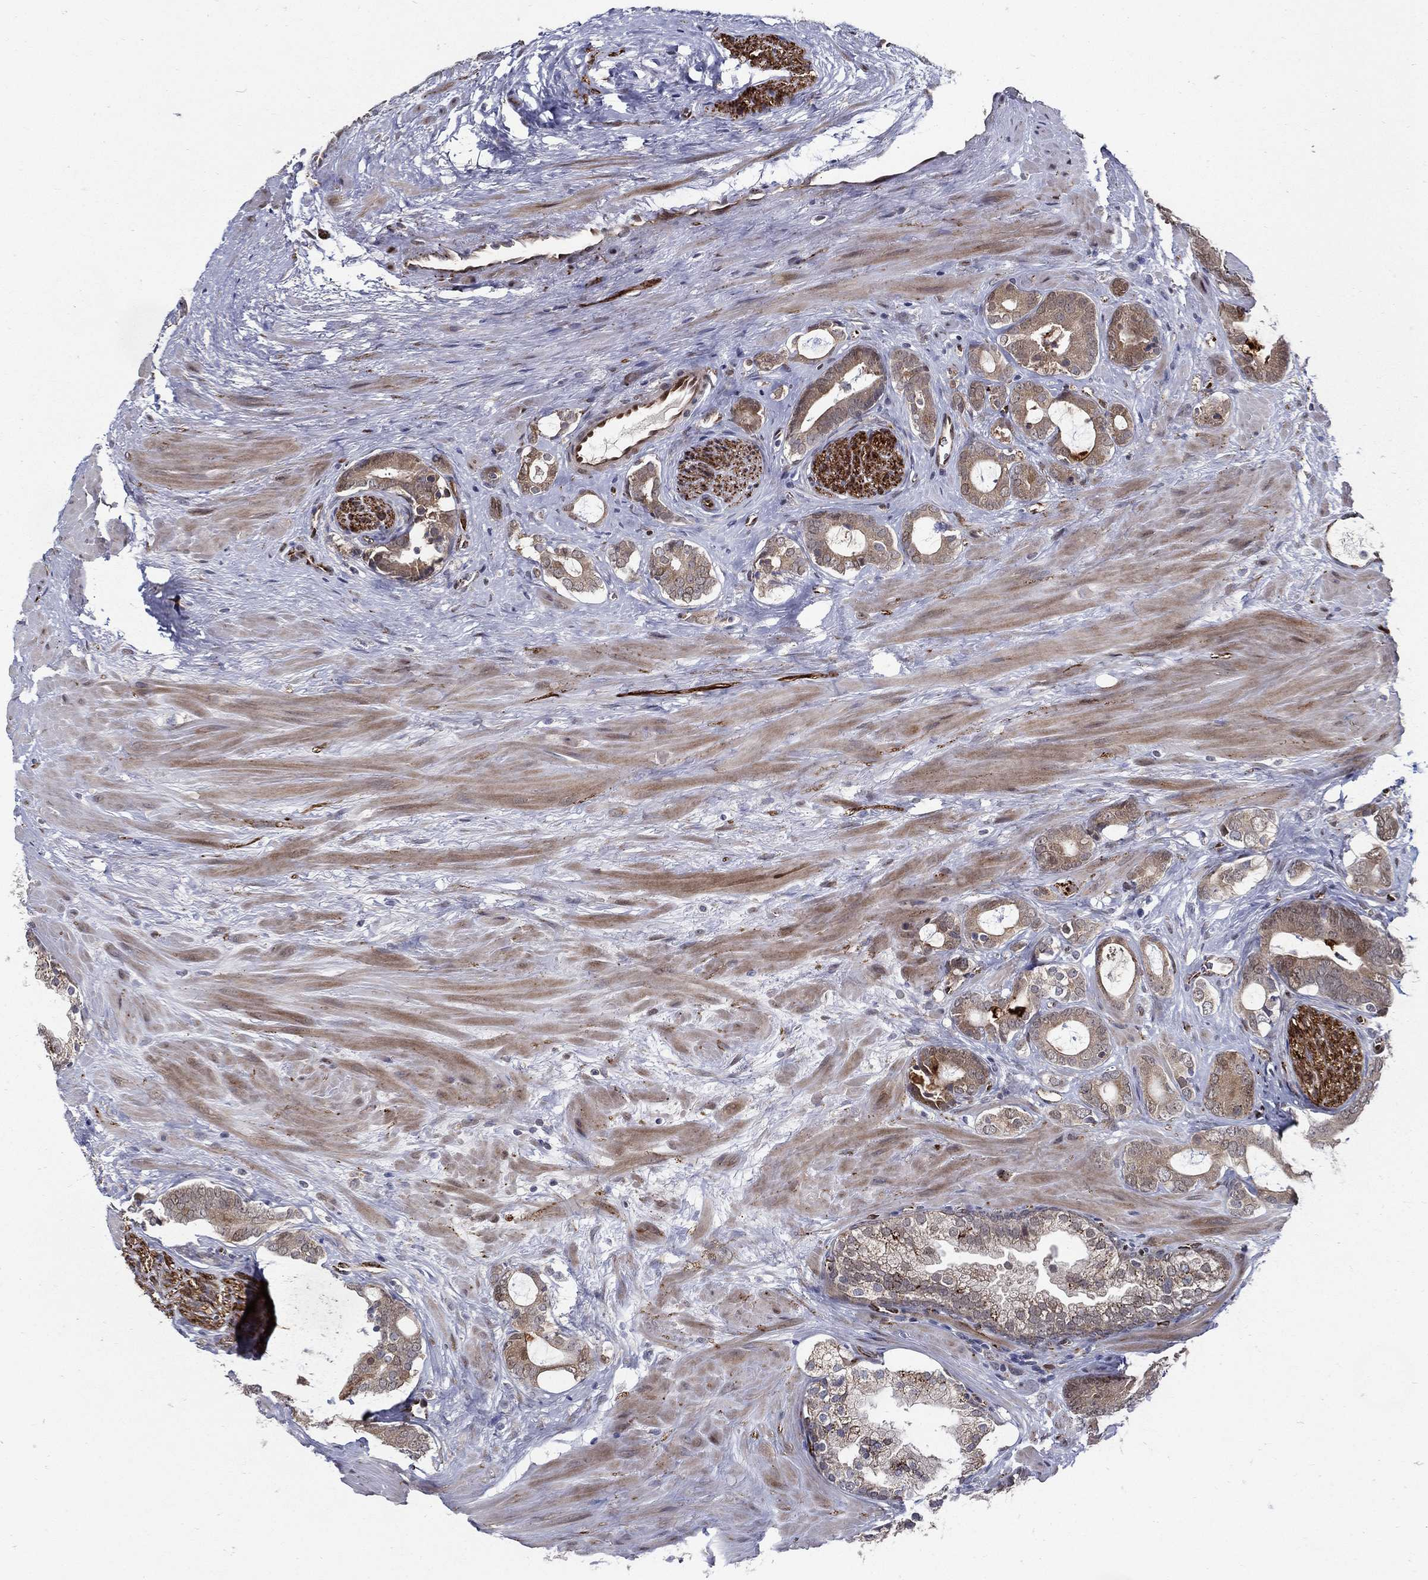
{"staining": {"intensity": "negative", "quantity": "none", "location": "none"}, "tissue": "prostate cancer", "cell_type": "Tumor cells", "image_type": "cancer", "snomed": [{"axis": "morphology", "description": "Adenocarcinoma, NOS"}, {"axis": "topography", "description": "Prostate"}], "caption": "Tumor cells show no significant protein expression in prostate cancer (adenocarcinoma).", "gene": "ARHGAP11A", "patient": {"sex": "male", "age": 55}}